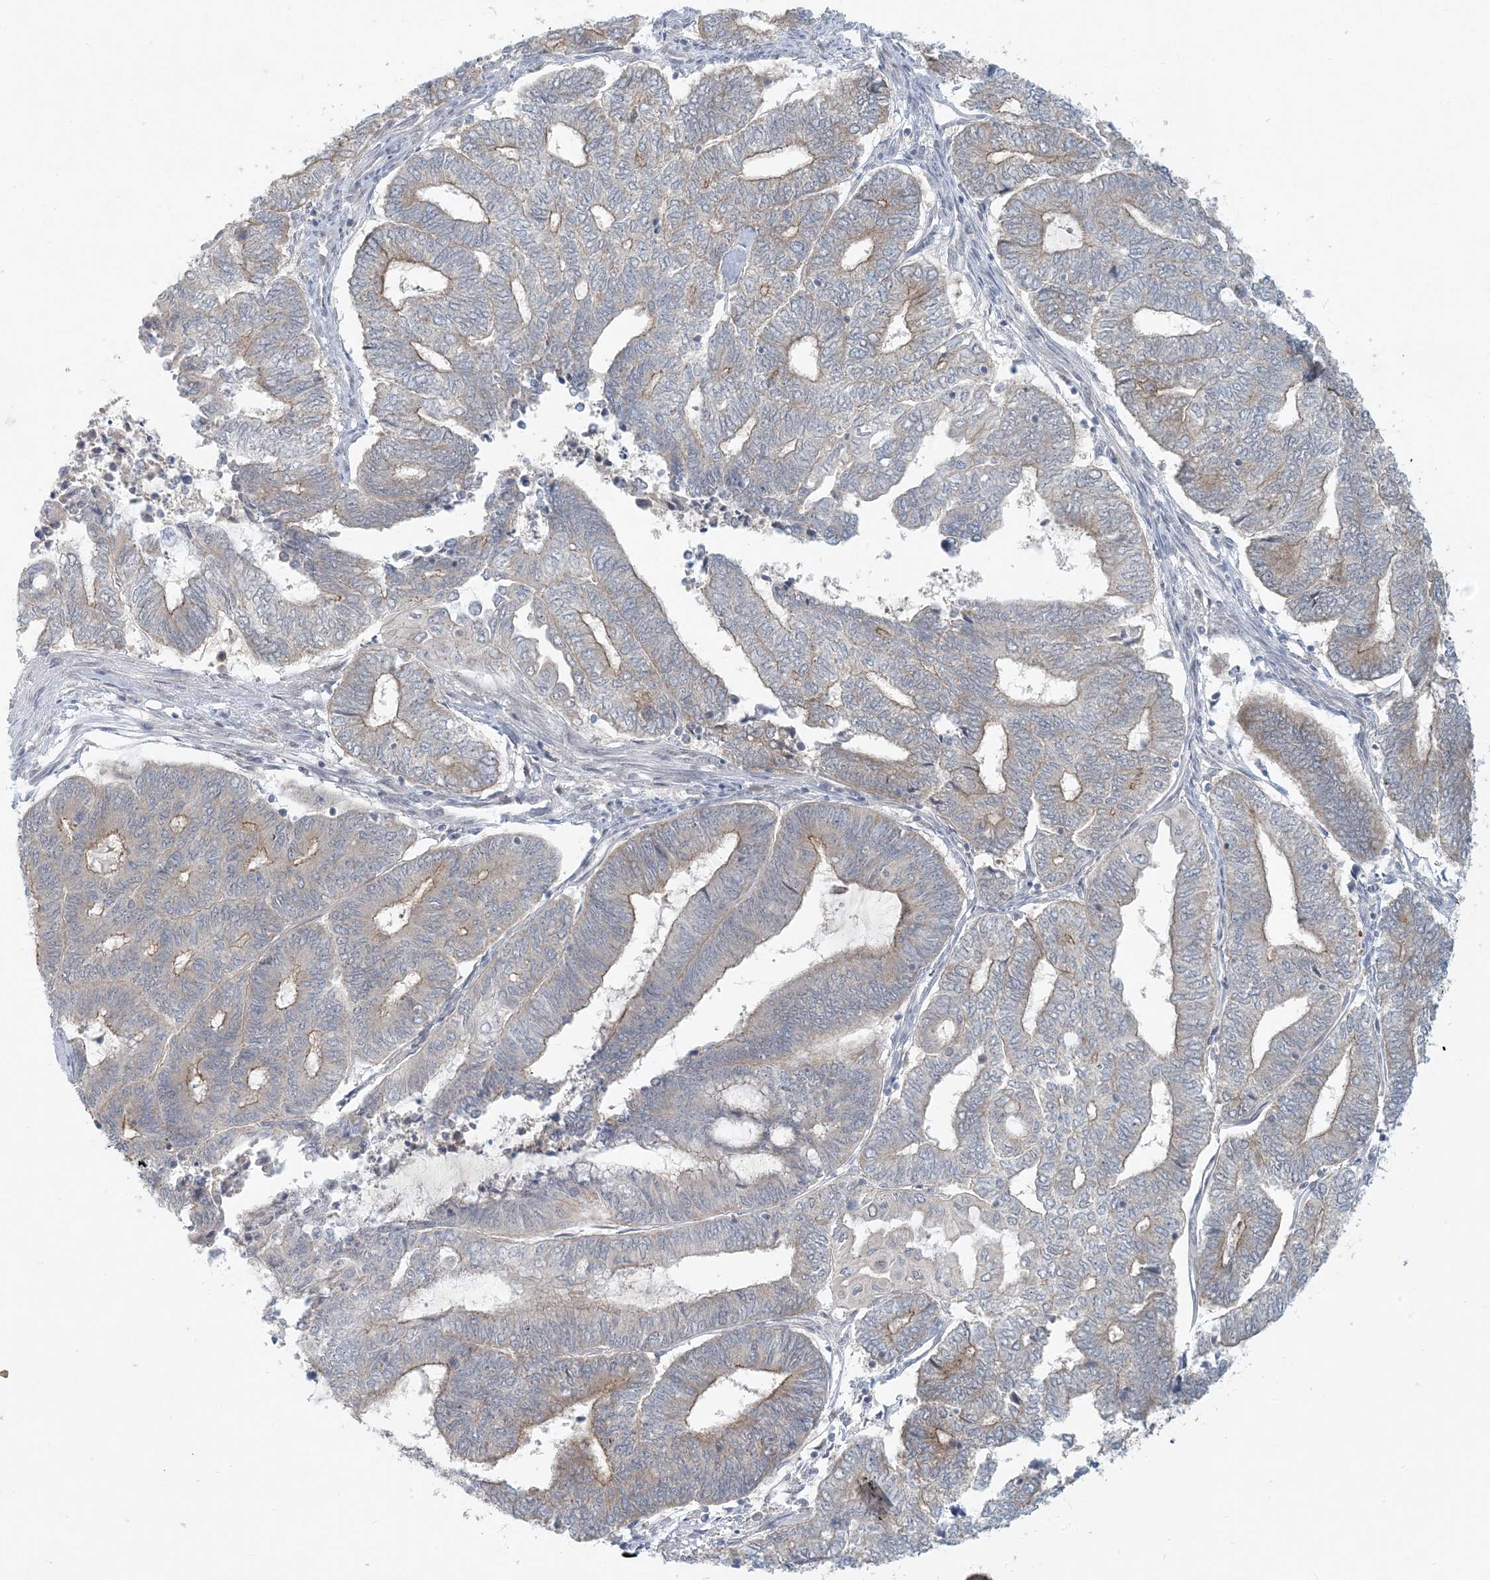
{"staining": {"intensity": "moderate", "quantity": "<25%", "location": "cytoplasmic/membranous"}, "tissue": "endometrial cancer", "cell_type": "Tumor cells", "image_type": "cancer", "snomed": [{"axis": "morphology", "description": "Adenocarcinoma, NOS"}, {"axis": "topography", "description": "Uterus"}, {"axis": "topography", "description": "Endometrium"}], "caption": "A brown stain highlights moderate cytoplasmic/membranous positivity of a protein in human endometrial cancer tumor cells.", "gene": "OBI1", "patient": {"sex": "female", "age": 70}}